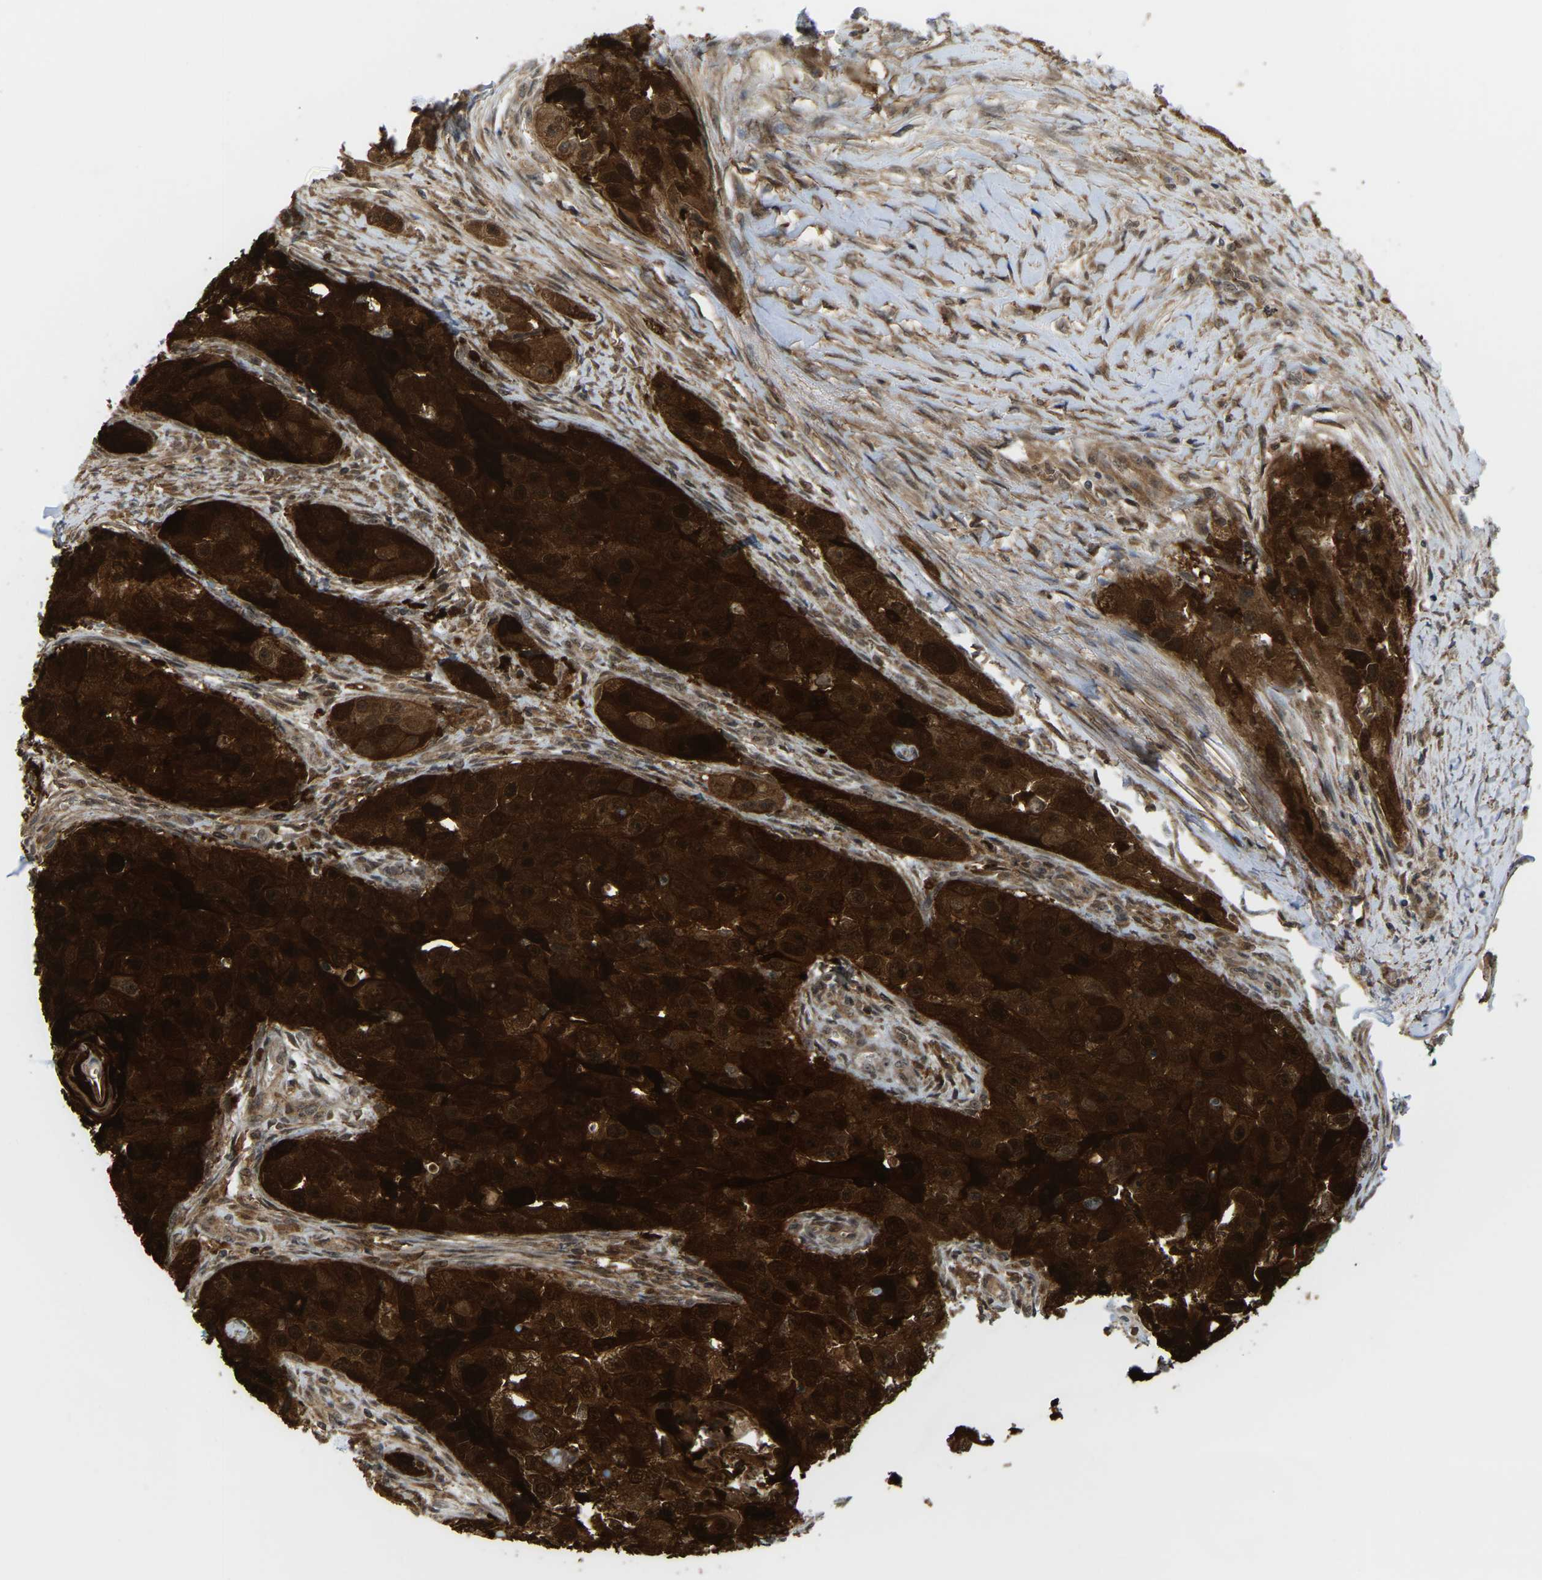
{"staining": {"intensity": "strong", "quantity": ">75%", "location": "cytoplasmic/membranous"}, "tissue": "head and neck cancer", "cell_type": "Tumor cells", "image_type": "cancer", "snomed": [{"axis": "morphology", "description": "Normal tissue, NOS"}, {"axis": "morphology", "description": "Squamous cell carcinoma, NOS"}, {"axis": "topography", "description": "Skeletal muscle"}, {"axis": "topography", "description": "Head-Neck"}], "caption": "Head and neck cancer stained for a protein reveals strong cytoplasmic/membranous positivity in tumor cells.", "gene": "SERPINB5", "patient": {"sex": "male", "age": 51}}